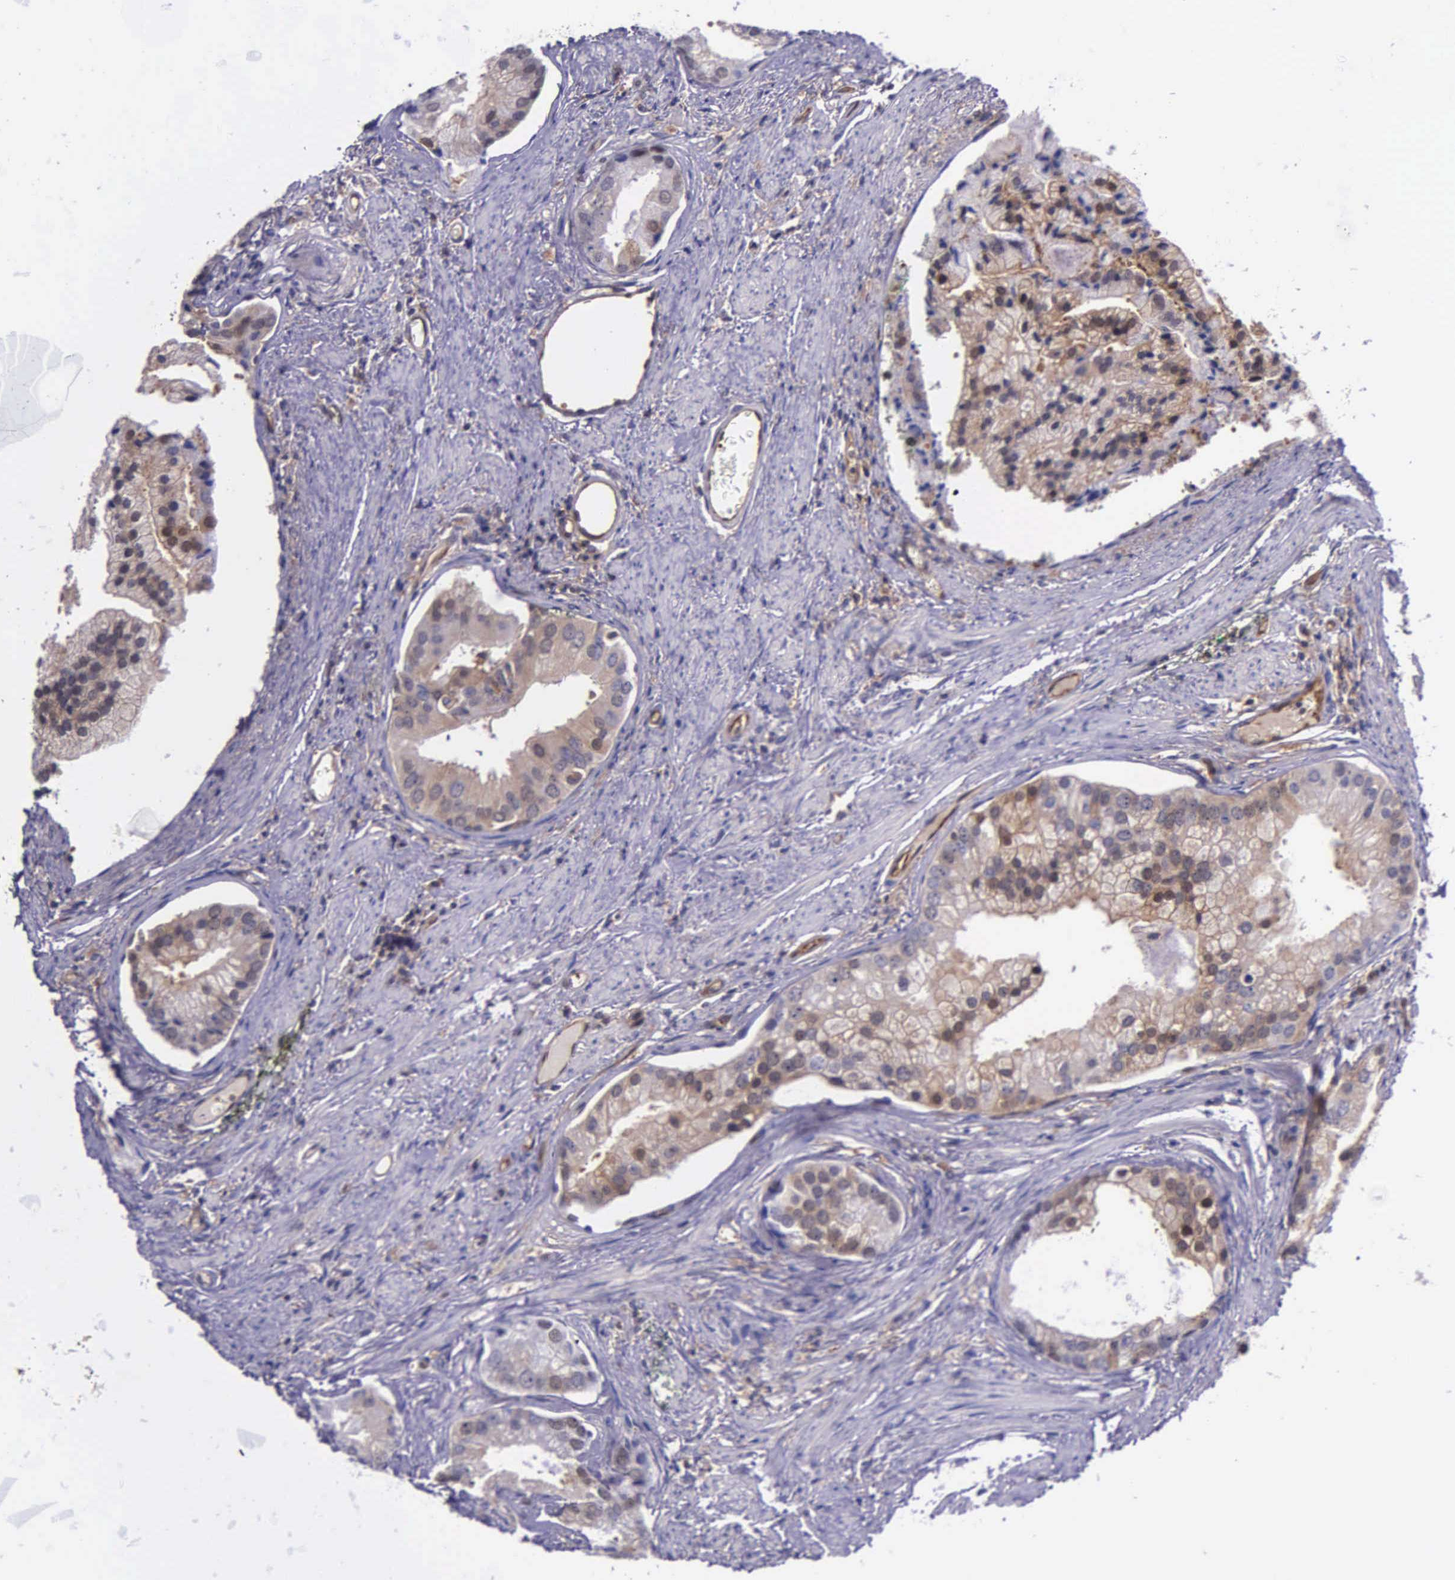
{"staining": {"intensity": "moderate", "quantity": ">75%", "location": "cytoplasmic/membranous"}, "tissue": "prostate cancer", "cell_type": "Tumor cells", "image_type": "cancer", "snomed": [{"axis": "morphology", "description": "Adenocarcinoma, Low grade"}, {"axis": "topography", "description": "Prostate"}], "caption": "The image shows a brown stain indicating the presence of a protein in the cytoplasmic/membranous of tumor cells in low-grade adenocarcinoma (prostate).", "gene": "GMPR2", "patient": {"sex": "male", "age": 71}}